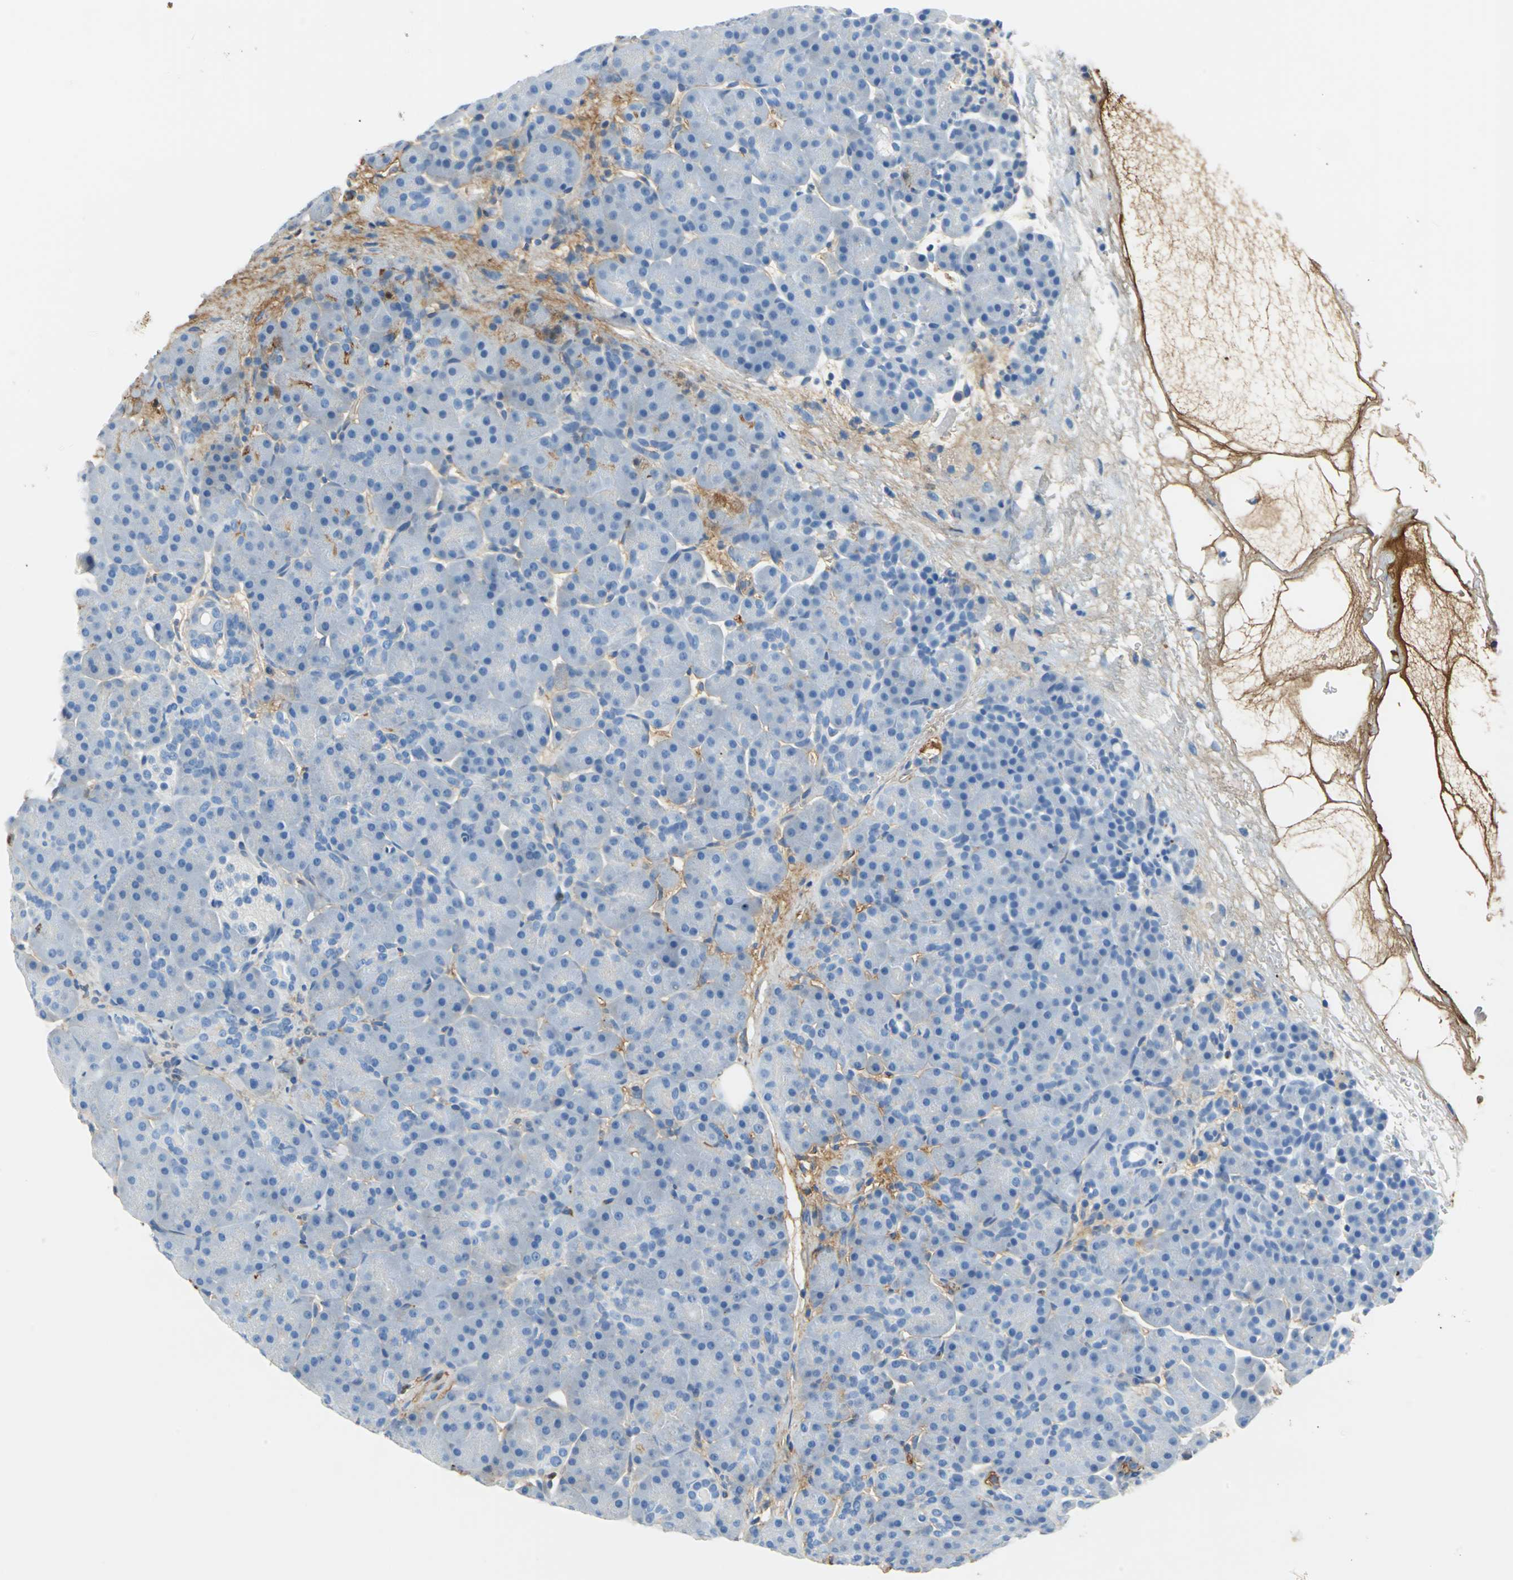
{"staining": {"intensity": "negative", "quantity": "none", "location": "none"}, "tissue": "pancreas", "cell_type": "Exocrine glandular cells", "image_type": "normal", "snomed": [{"axis": "morphology", "description": "Normal tissue, NOS"}, {"axis": "topography", "description": "Pancreas"}], "caption": "Immunohistochemistry photomicrograph of benign human pancreas stained for a protein (brown), which displays no expression in exocrine glandular cells.", "gene": "ALB", "patient": {"sex": "male", "age": 66}}